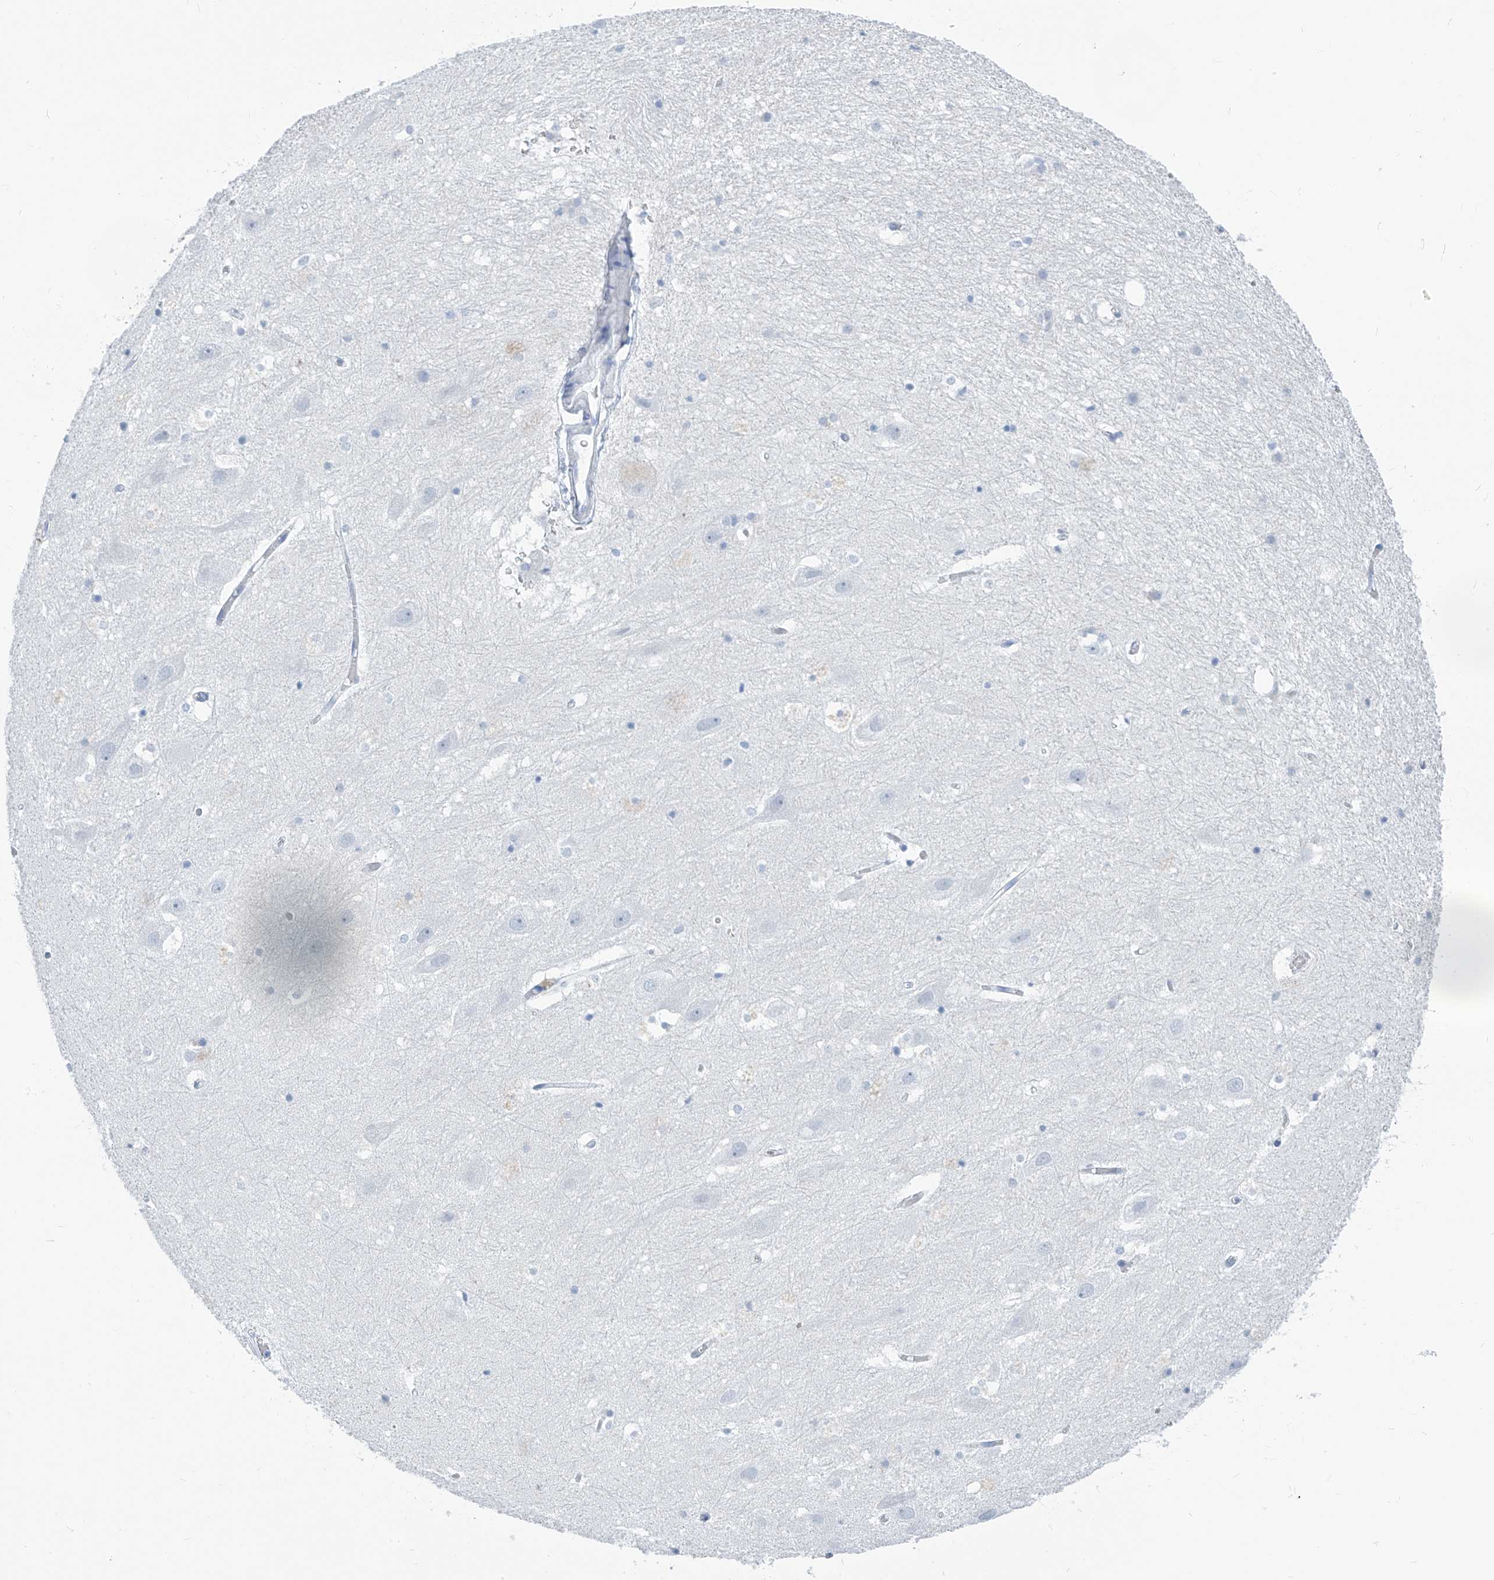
{"staining": {"intensity": "negative", "quantity": "none", "location": "none"}, "tissue": "hippocampus", "cell_type": "Glial cells", "image_type": "normal", "snomed": [{"axis": "morphology", "description": "Normal tissue, NOS"}, {"axis": "topography", "description": "Hippocampus"}], "caption": "DAB (3,3'-diaminobenzidine) immunohistochemical staining of unremarkable human hippocampus reveals no significant positivity in glial cells.", "gene": "SGO2", "patient": {"sex": "female", "age": 52}}